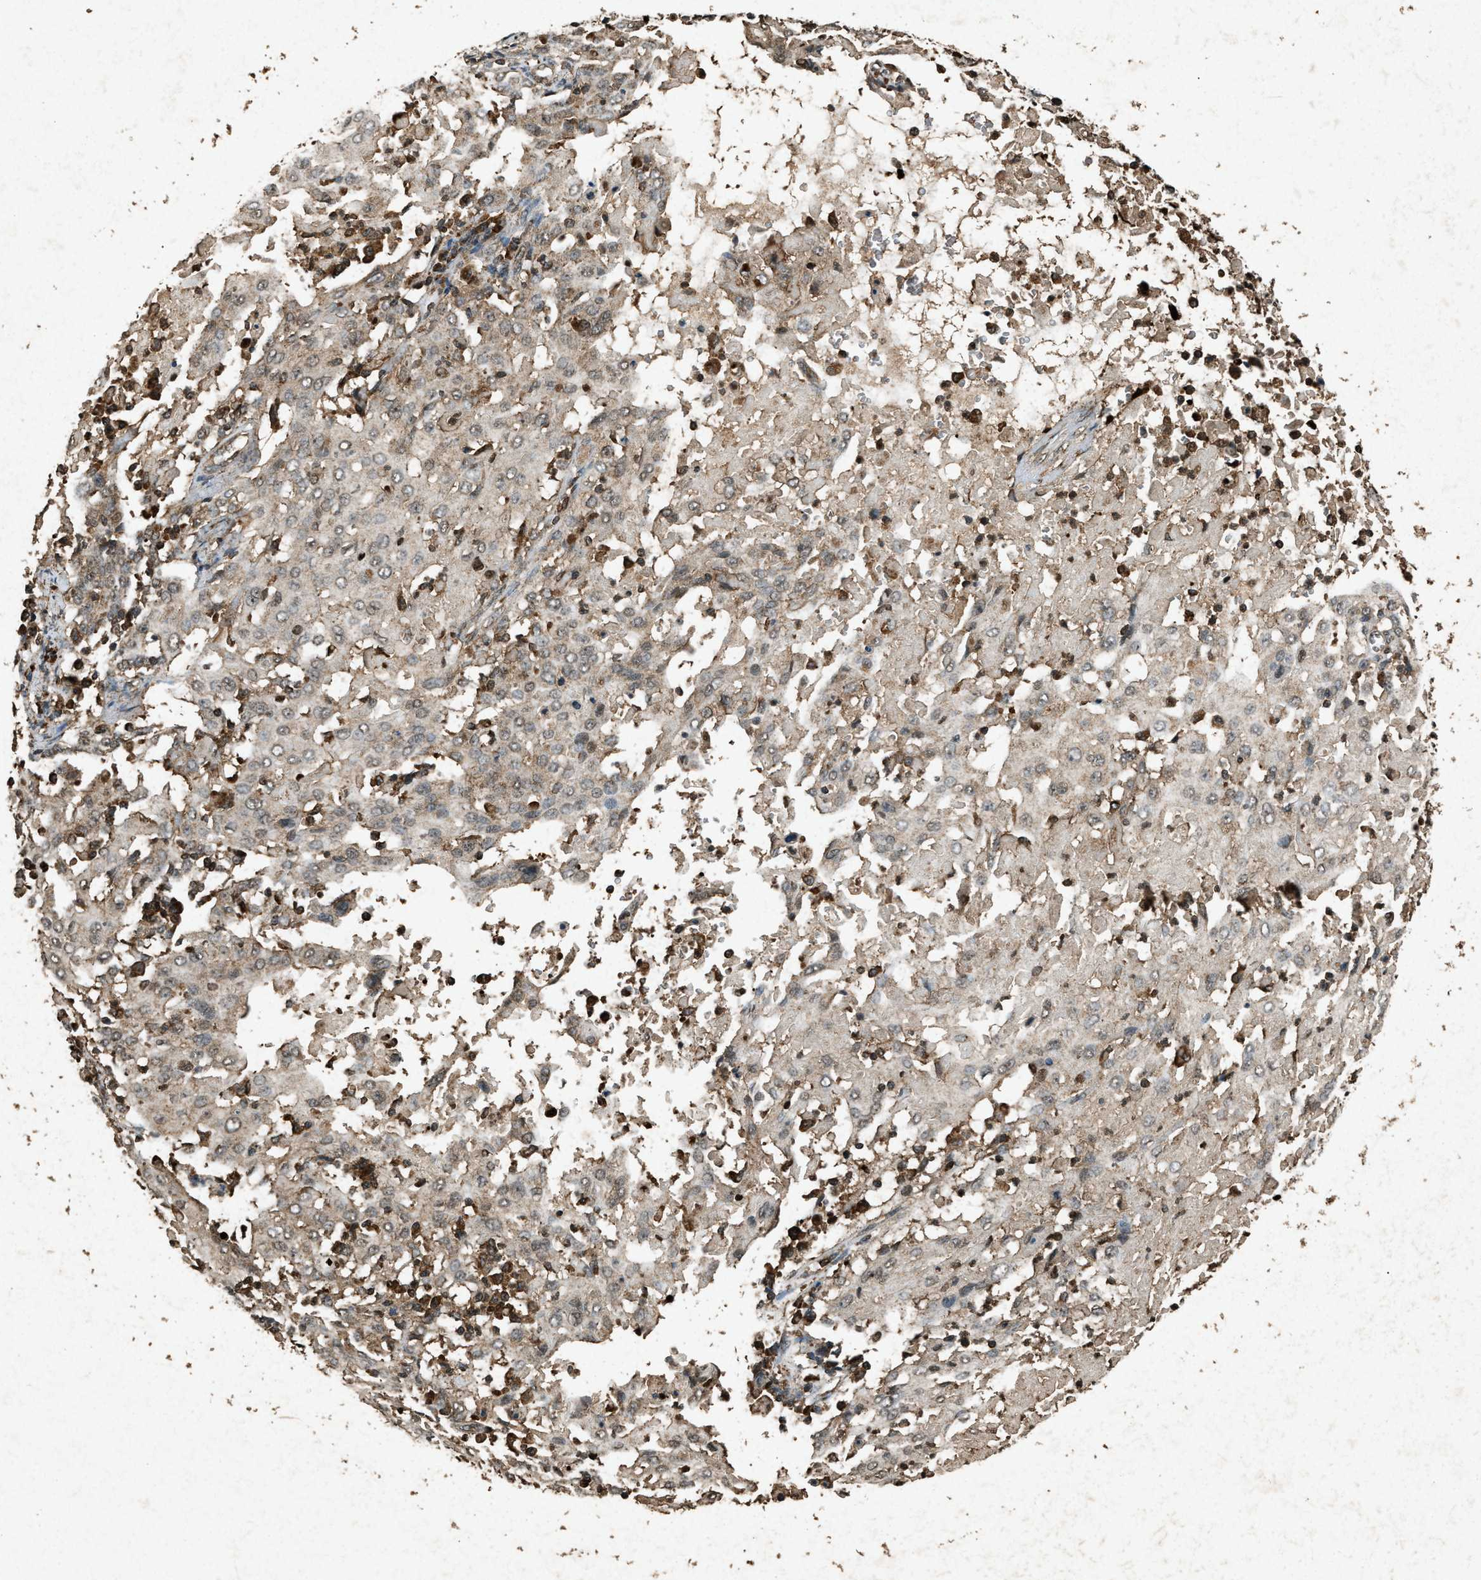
{"staining": {"intensity": "negative", "quantity": "none", "location": "none"}, "tissue": "cervical cancer", "cell_type": "Tumor cells", "image_type": "cancer", "snomed": [{"axis": "morphology", "description": "Squamous cell carcinoma, NOS"}, {"axis": "topography", "description": "Cervix"}], "caption": "Immunohistochemistry histopathology image of human cervical cancer (squamous cell carcinoma) stained for a protein (brown), which shows no positivity in tumor cells.", "gene": "OAS1", "patient": {"sex": "female", "age": 39}}